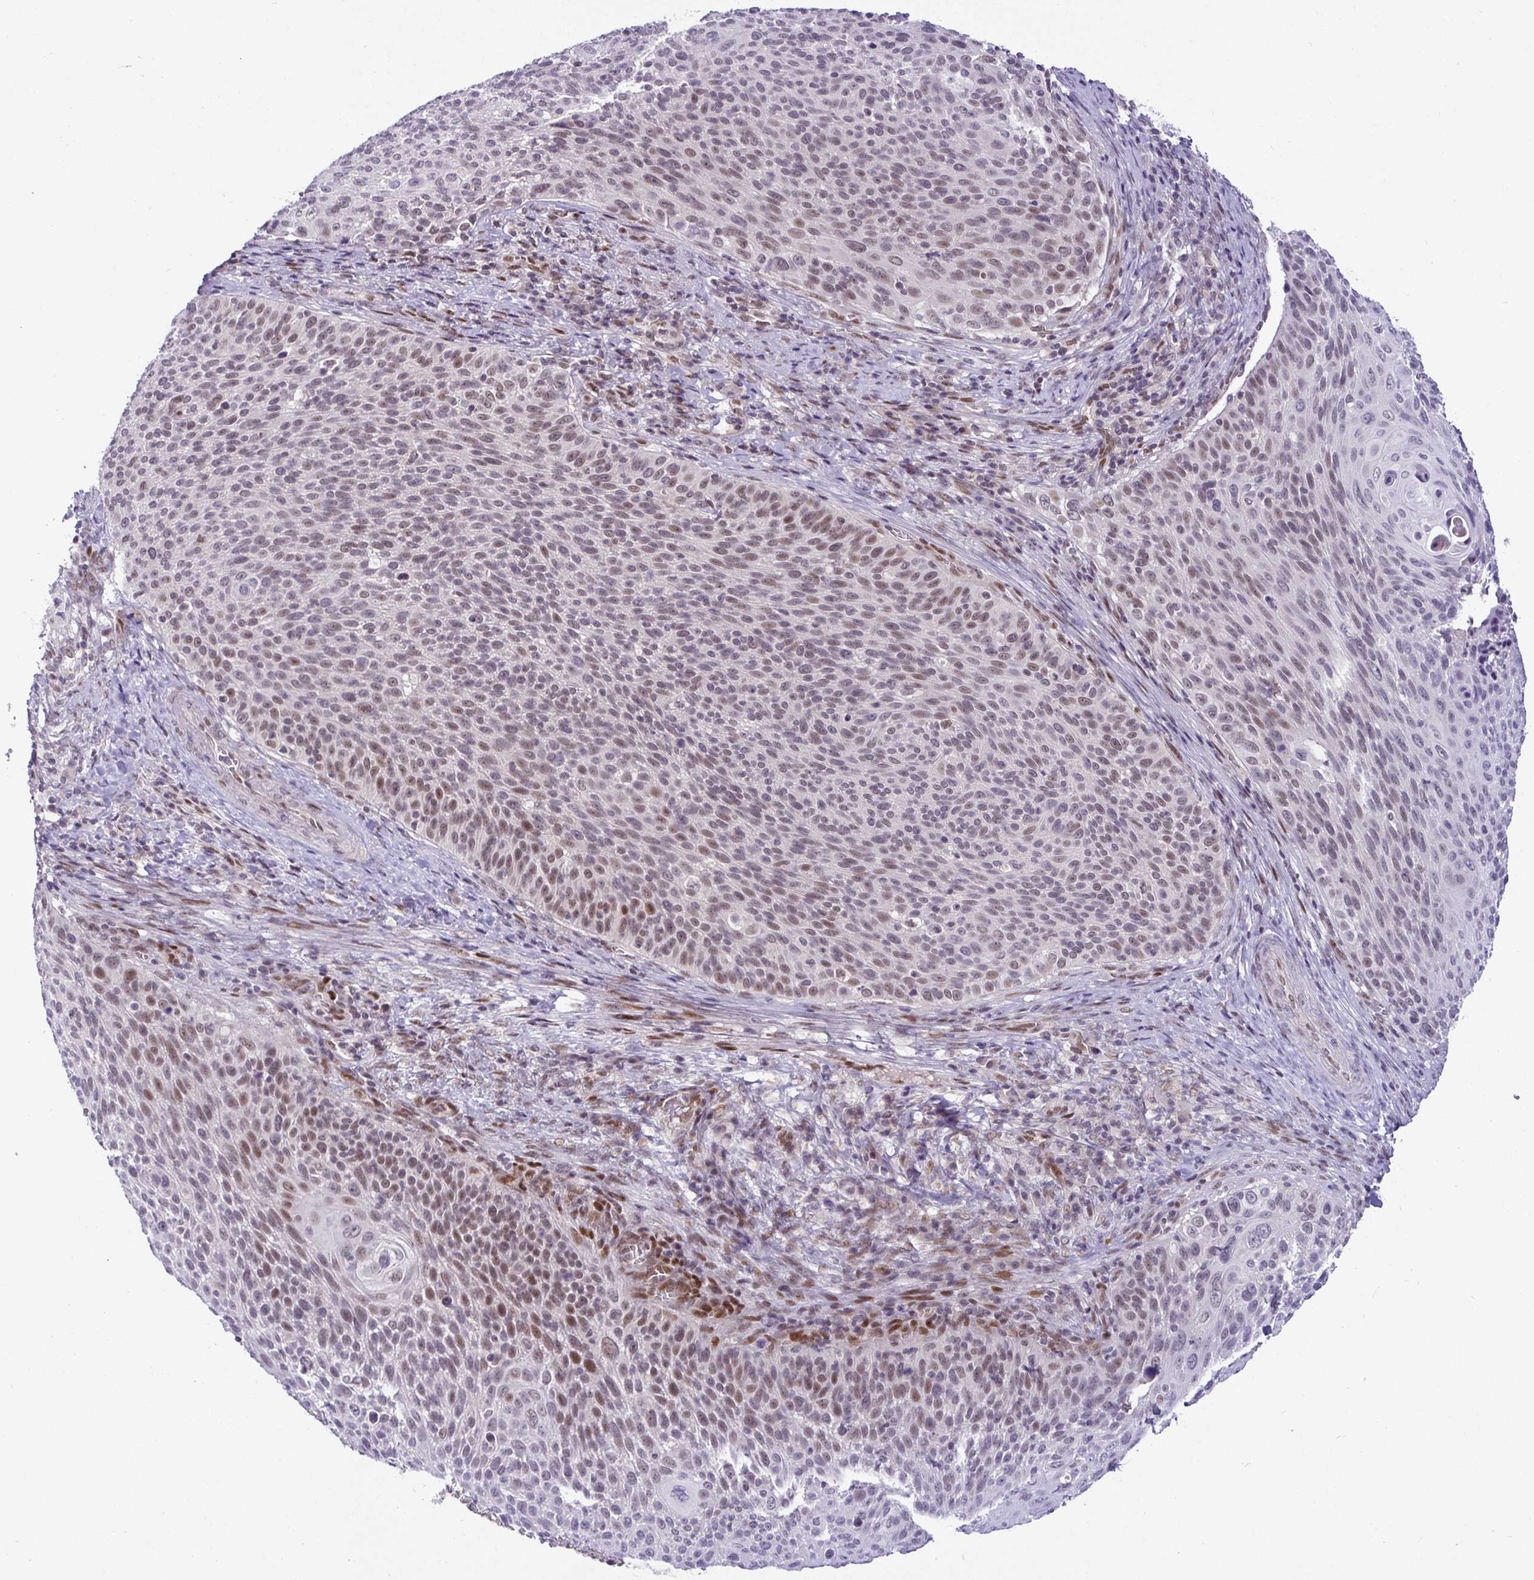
{"staining": {"intensity": "weak", "quantity": ">75%", "location": "nuclear"}, "tissue": "cervical cancer", "cell_type": "Tumor cells", "image_type": "cancer", "snomed": [{"axis": "morphology", "description": "Squamous cell carcinoma, NOS"}, {"axis": "topography", "description": "Cervix"}], "caption": "Cervical cancer (squamous cell carcinoma) stained with a brown dye demonstrates weak nuclear positive expression in about >75% of tumor cells.", "gene": "NUP188", "patient": {"sex": "female", "age": 31}}